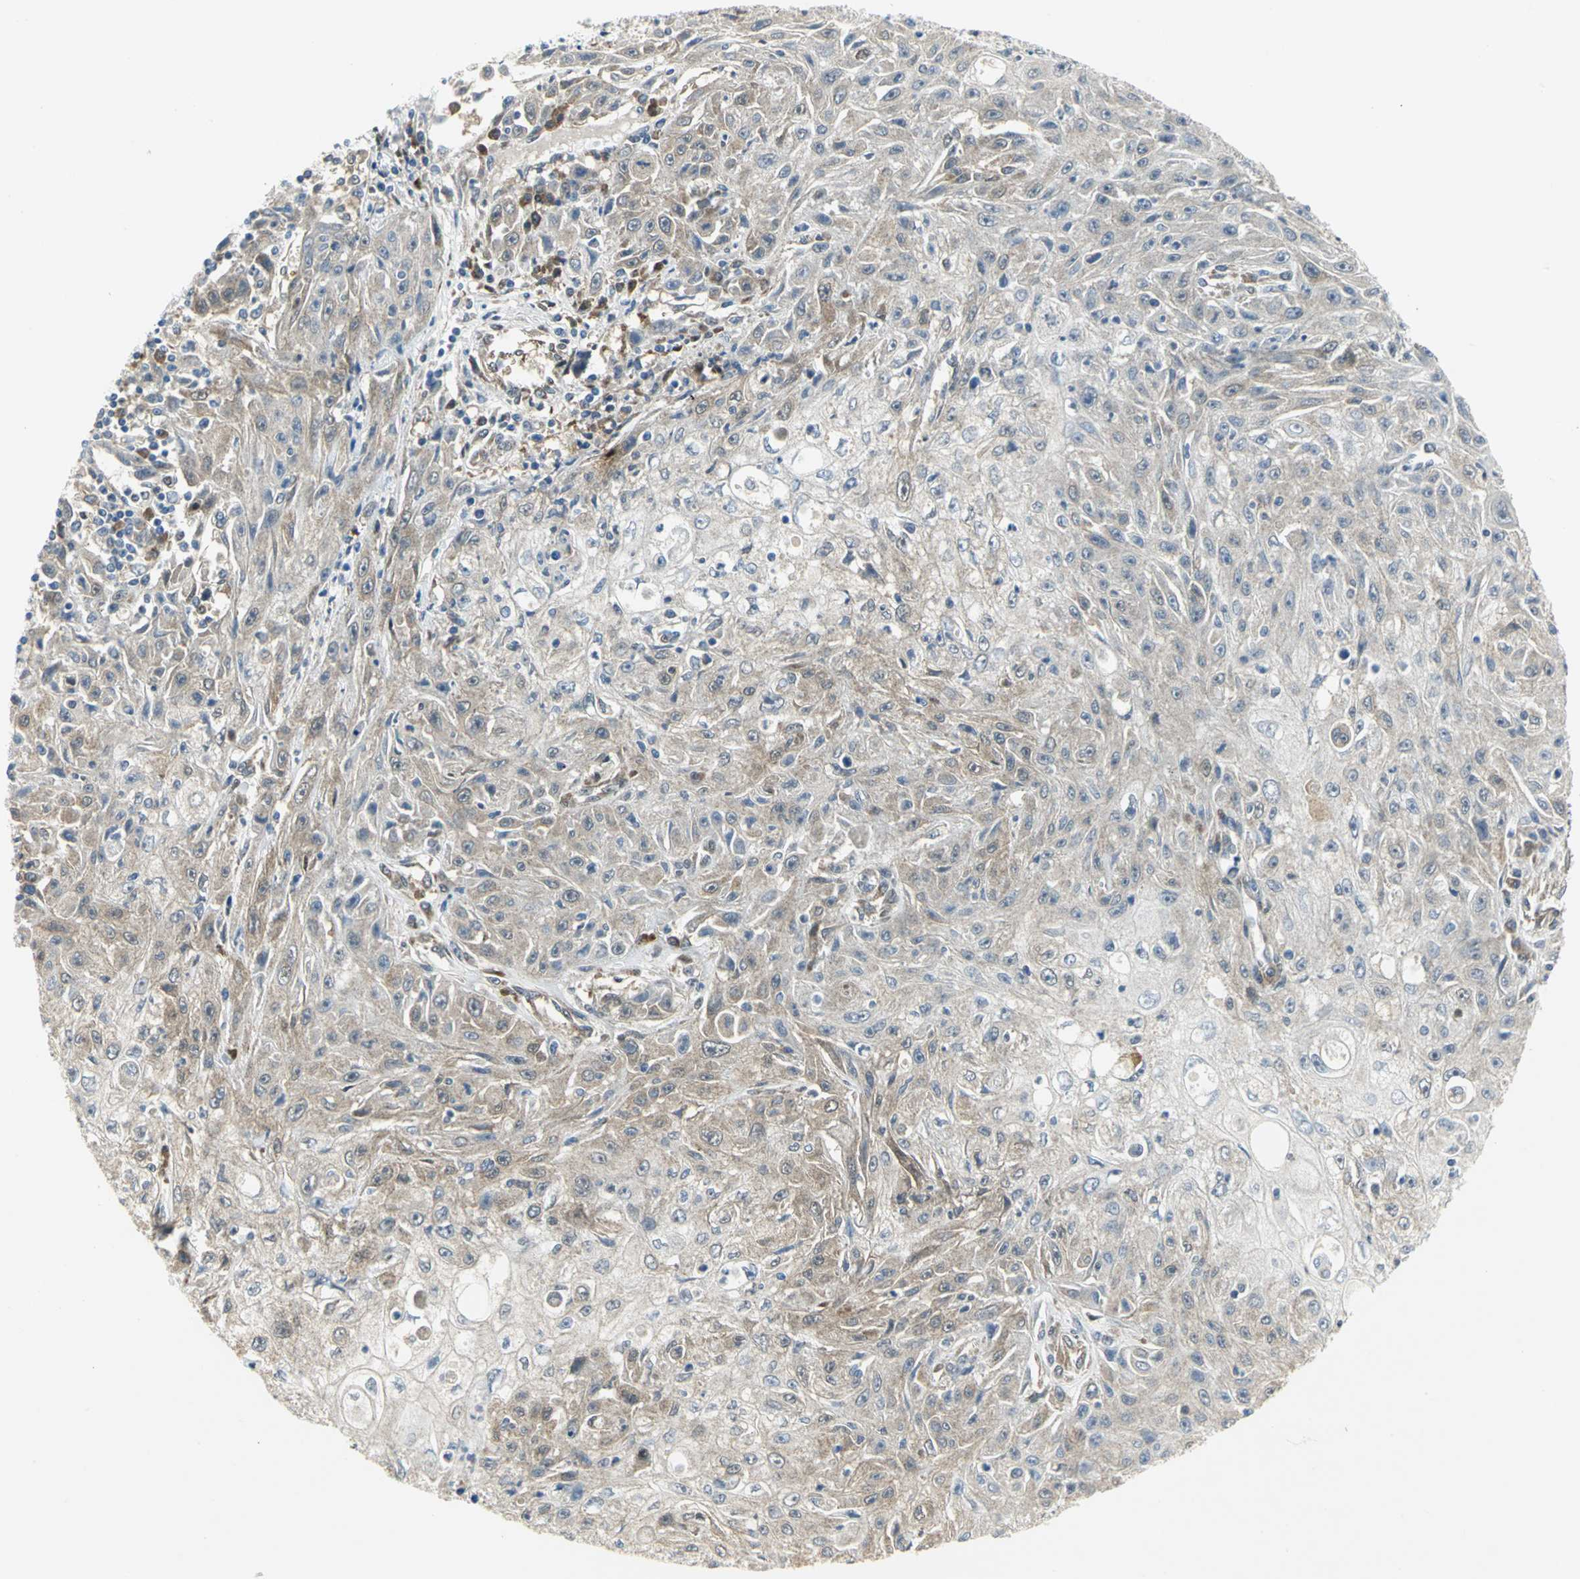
{"staining": {"intensity": "weak", "quantity": "<25%", "location": "cytoplasmic/membranous"}, "tissue": "skin cancer", "cell_type": "Tumor cells", "image_type": "cancer", "snomed": [{"axis": "morphology", "description": "Squamous cell carcinoma, NOS"}, {"axis": "topography", "description": "Skin"}], "caption": "High magnification brightfield microscopy of skin cancer (squamous cell carcinoma) stained with DAB (brown) and counterstained with hematoxylin (blue): tumor cells show no significant expression.", "gene": "PGM3", "patient": {"sex": "male", "age": 75}}